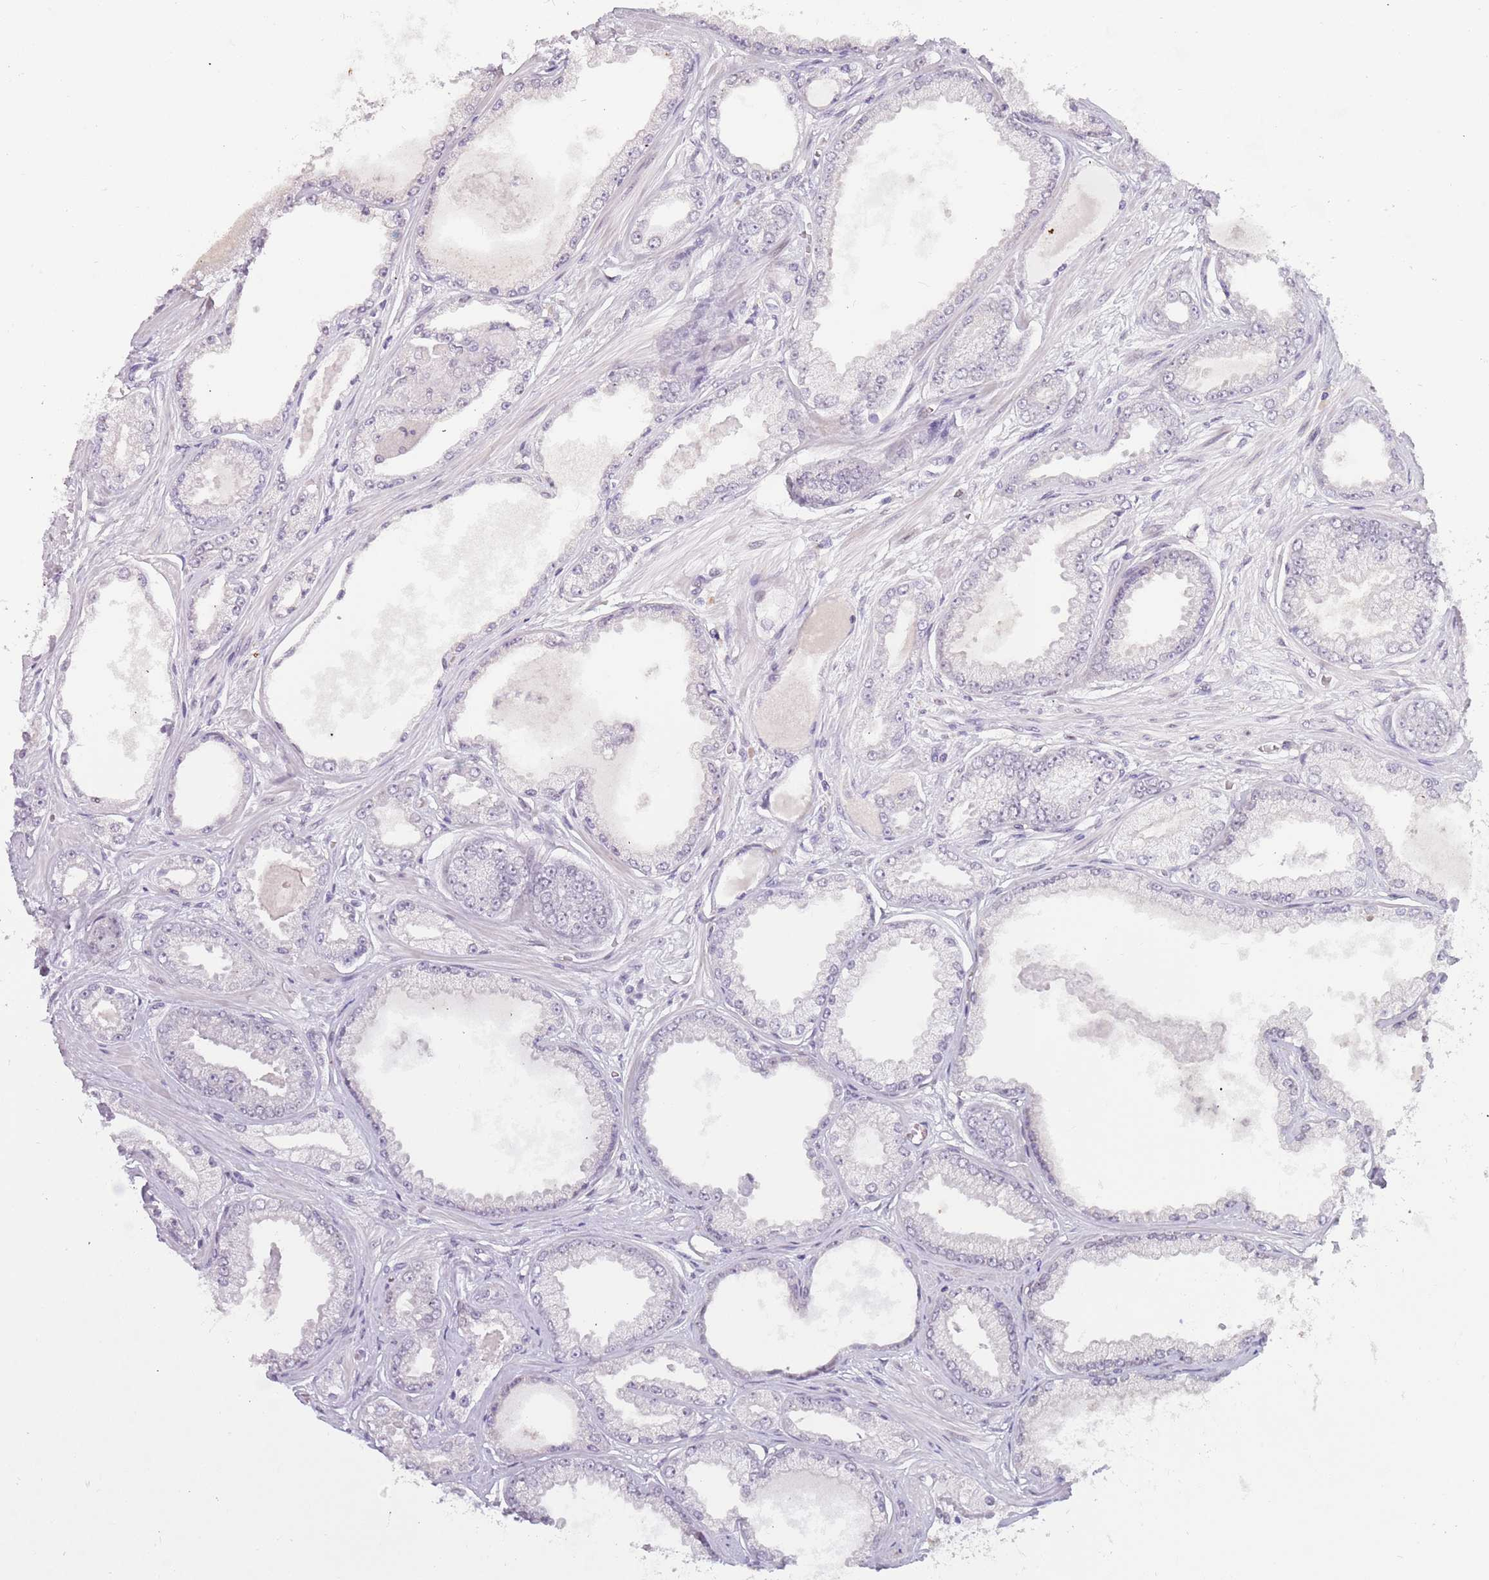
{"staining": {"intensity": "negative", "quantity": "none", "location": "none"}, "tissue": "prostate cancer", "cell_type": "Tumor cells", "image_type": "cancer", "snomed": [{"axis": "morphology", "description": "Adenocarcinoma, Low grade"}, {"axis": "topography", "description": "Prostate"}], "caption": "Tumor cells show no significant staining in low-grade adenocarcinoma (prostate). (DAB (3,3'-diaminobenzidine) immunohistochemistry (IHC) visualized using brightfield microscopy, high magnification).", "gene": "KLHDC2", "patient": {"sex": "male", "age": 64}}